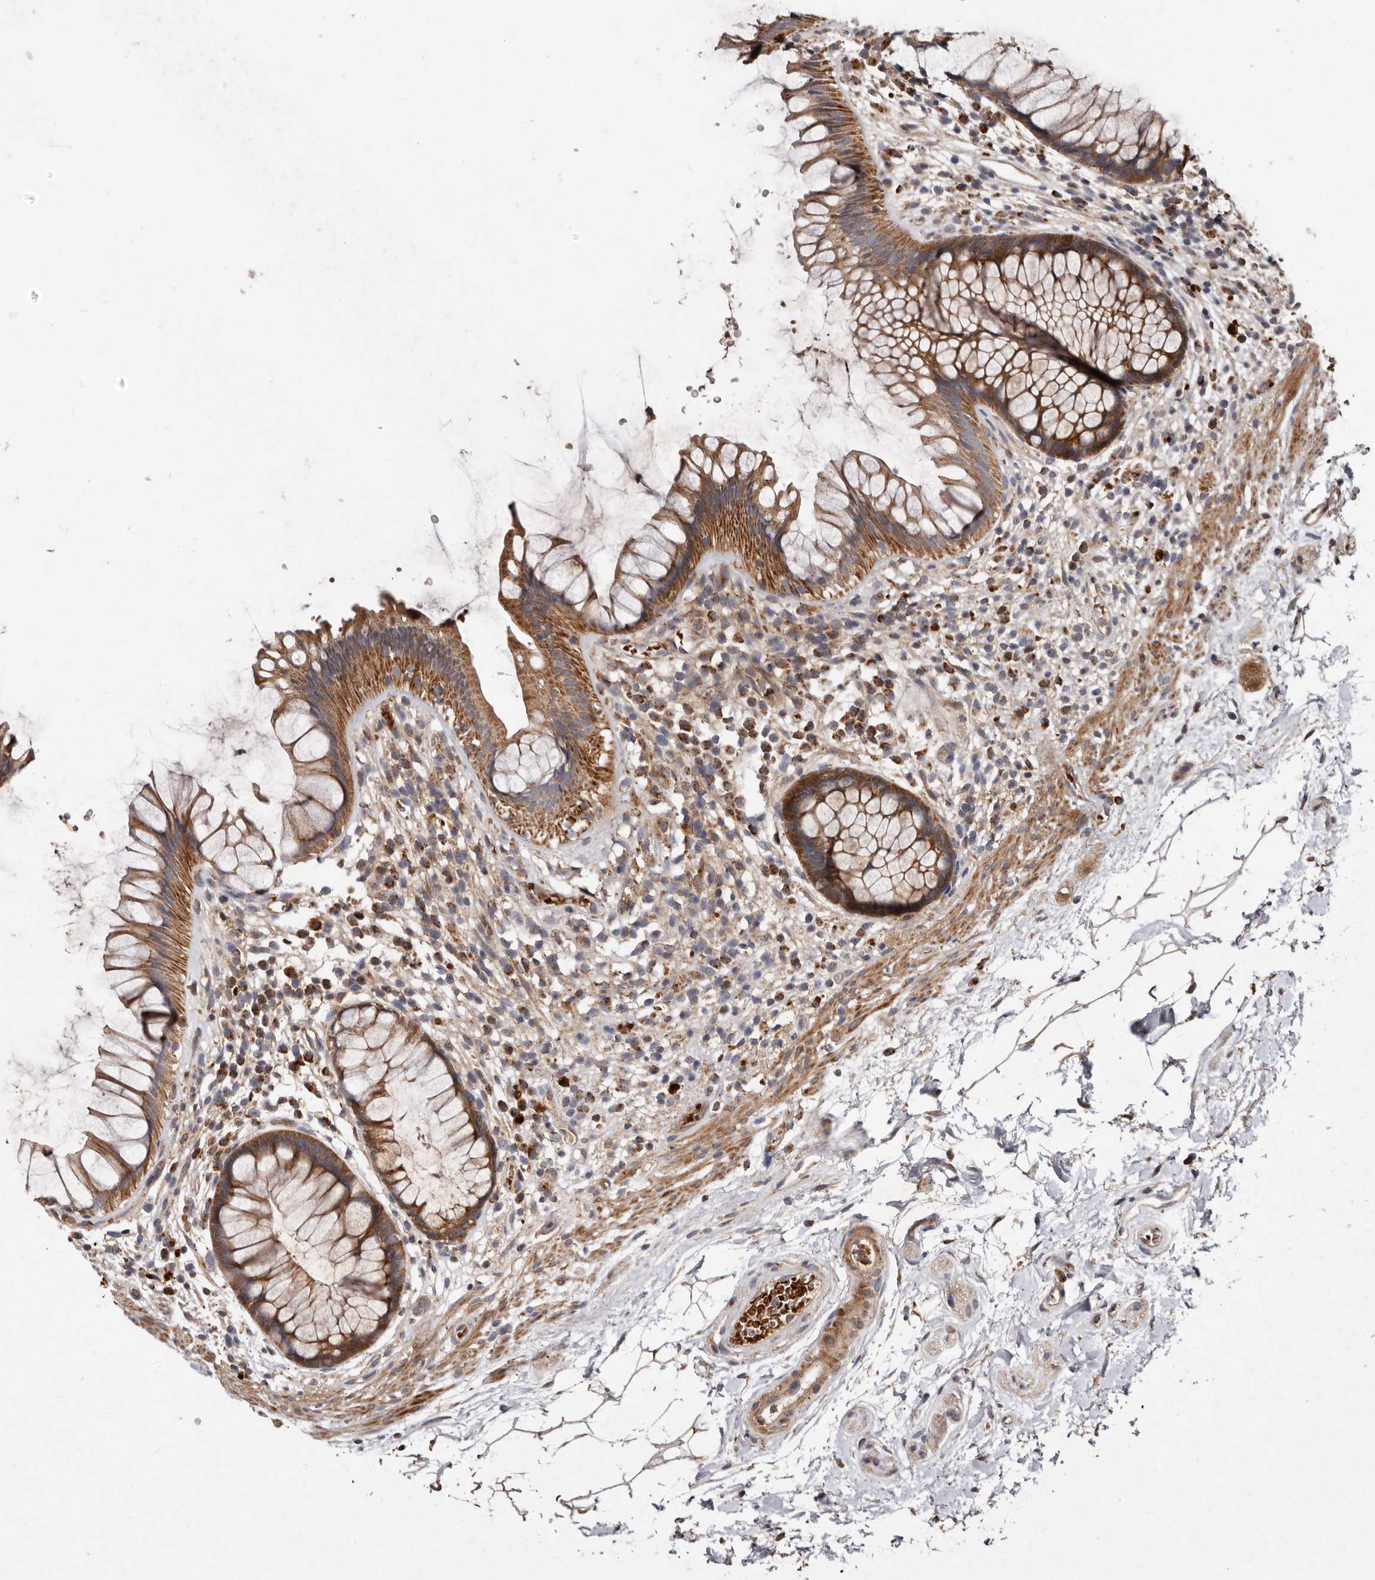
{"staining": {"intensity": "moderate", "quantity": ">75%", "location": "cytoplasmic/membranous"}, "tissue": "rectum", "cell_type": "Glandular cells", "image_type": "normal", "snomed": [{"axis": "morphology", "description": "Normal tissue, NOS"}, {"axis": "topography", "description": "Rectum"}], "caption": "High-power microscopy captured an immunohistochemistry histopathology image of unremarkable rectum, revealing moderate cytoplasmic/membranous positivity in approximately >75% of glandular cells.", "gene": "GOT1L1", "patient": {"sex": "male", "age": 51}}